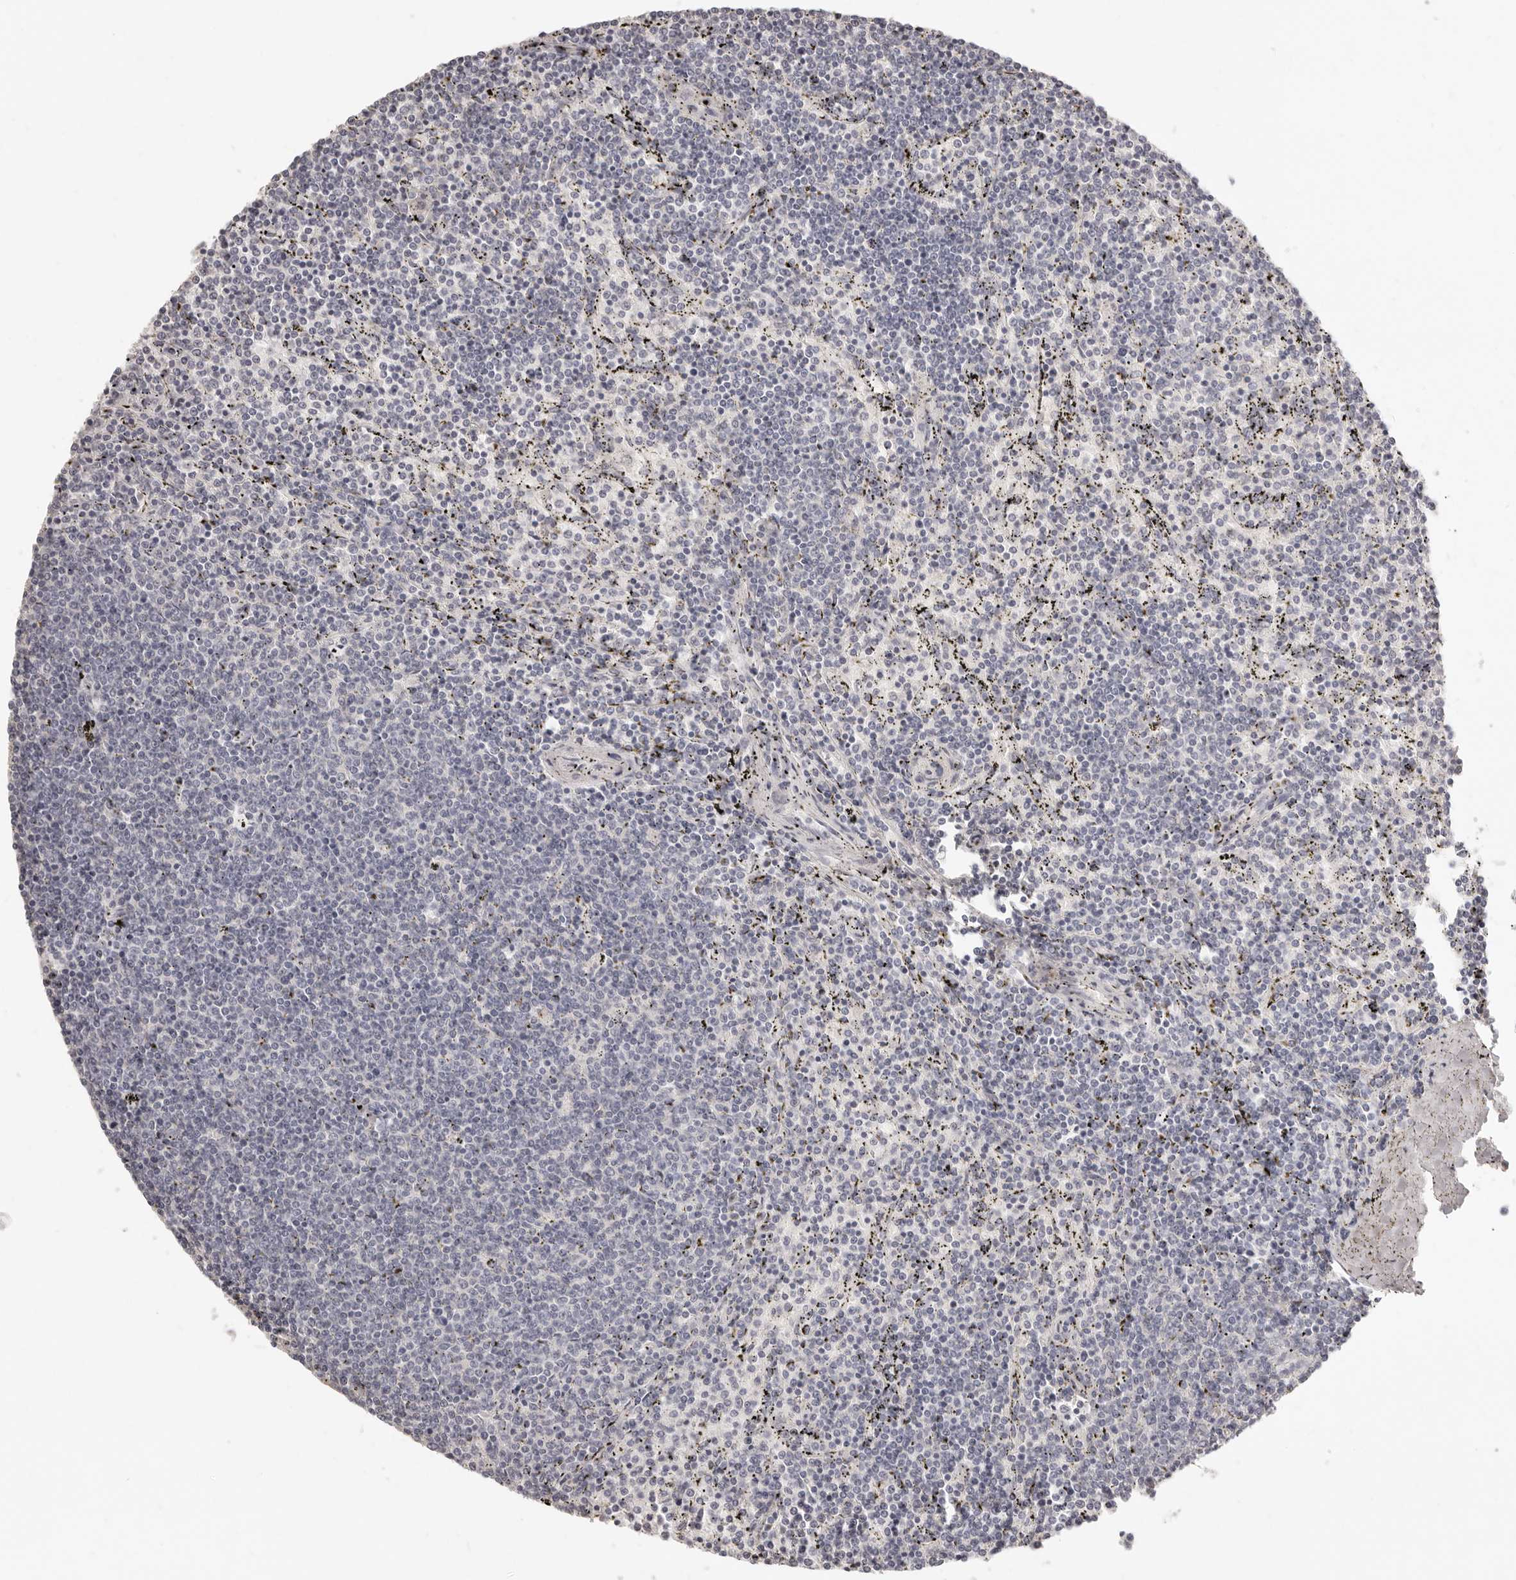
{"staining": {"intensity": "negative", "quantity": "none", "location": "none"}, "tissue": "lymphoma", "cell_type": "Tumor cells", "image_type": "cancer", "snomed": [{"axis": "morphology", "description": "Malignant lymphoma, non-Hodgkin's type, Low grade"}, {"axis": "topography", "description": "Spleen"}], "caption": "A photomicrograph of lymphoma stained for a protein exhibits no brown staining in tumor cells. (Brightfield microscopy of DAB immunohistochemistry (IHC) at high magnification).", "gene": "FABP1", "patient": {"sex": "female", "age": 50}}